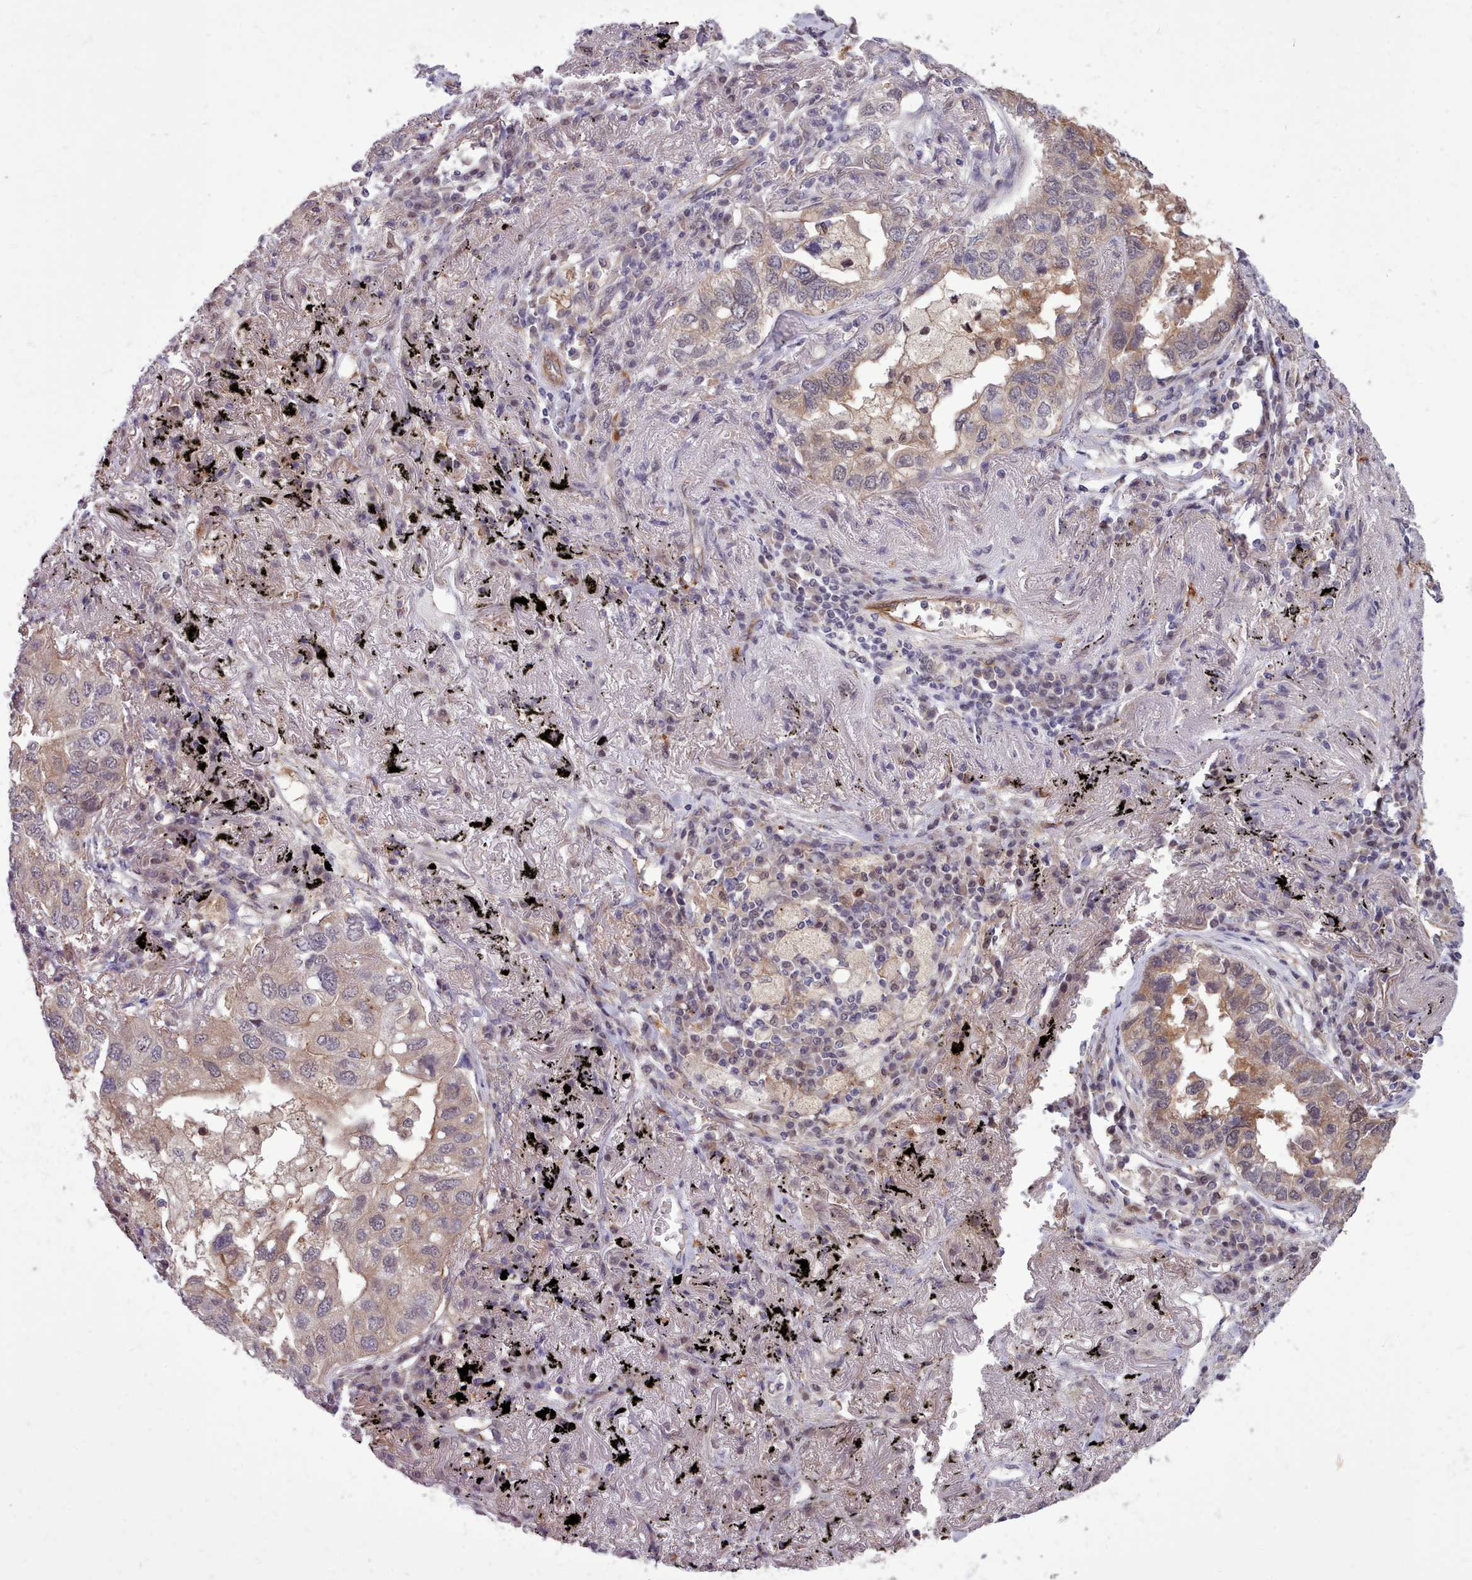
{"staining": {"intensity": "weak", "quantity": "<25%", "location": "cytoplasmic/membranous"}, "tissue": "lung cancer", "cell_type": "Tumor cells", "image_type": "cancer", "snomed": [{"axis": "morphology", "description": "Adenocarcinoma, NOS"}, {"axis": "topography", "description": "Lung"}], "caption": "Tumor cells are negative for brown protein staining in adenocarcinoma (lung). (DAB (3,3'-diaminobenzidine) immunohistochemistry with hematoxylin counter stain).", "gene": "AHCY", "patient": {"sex": "male", "age": 65}}